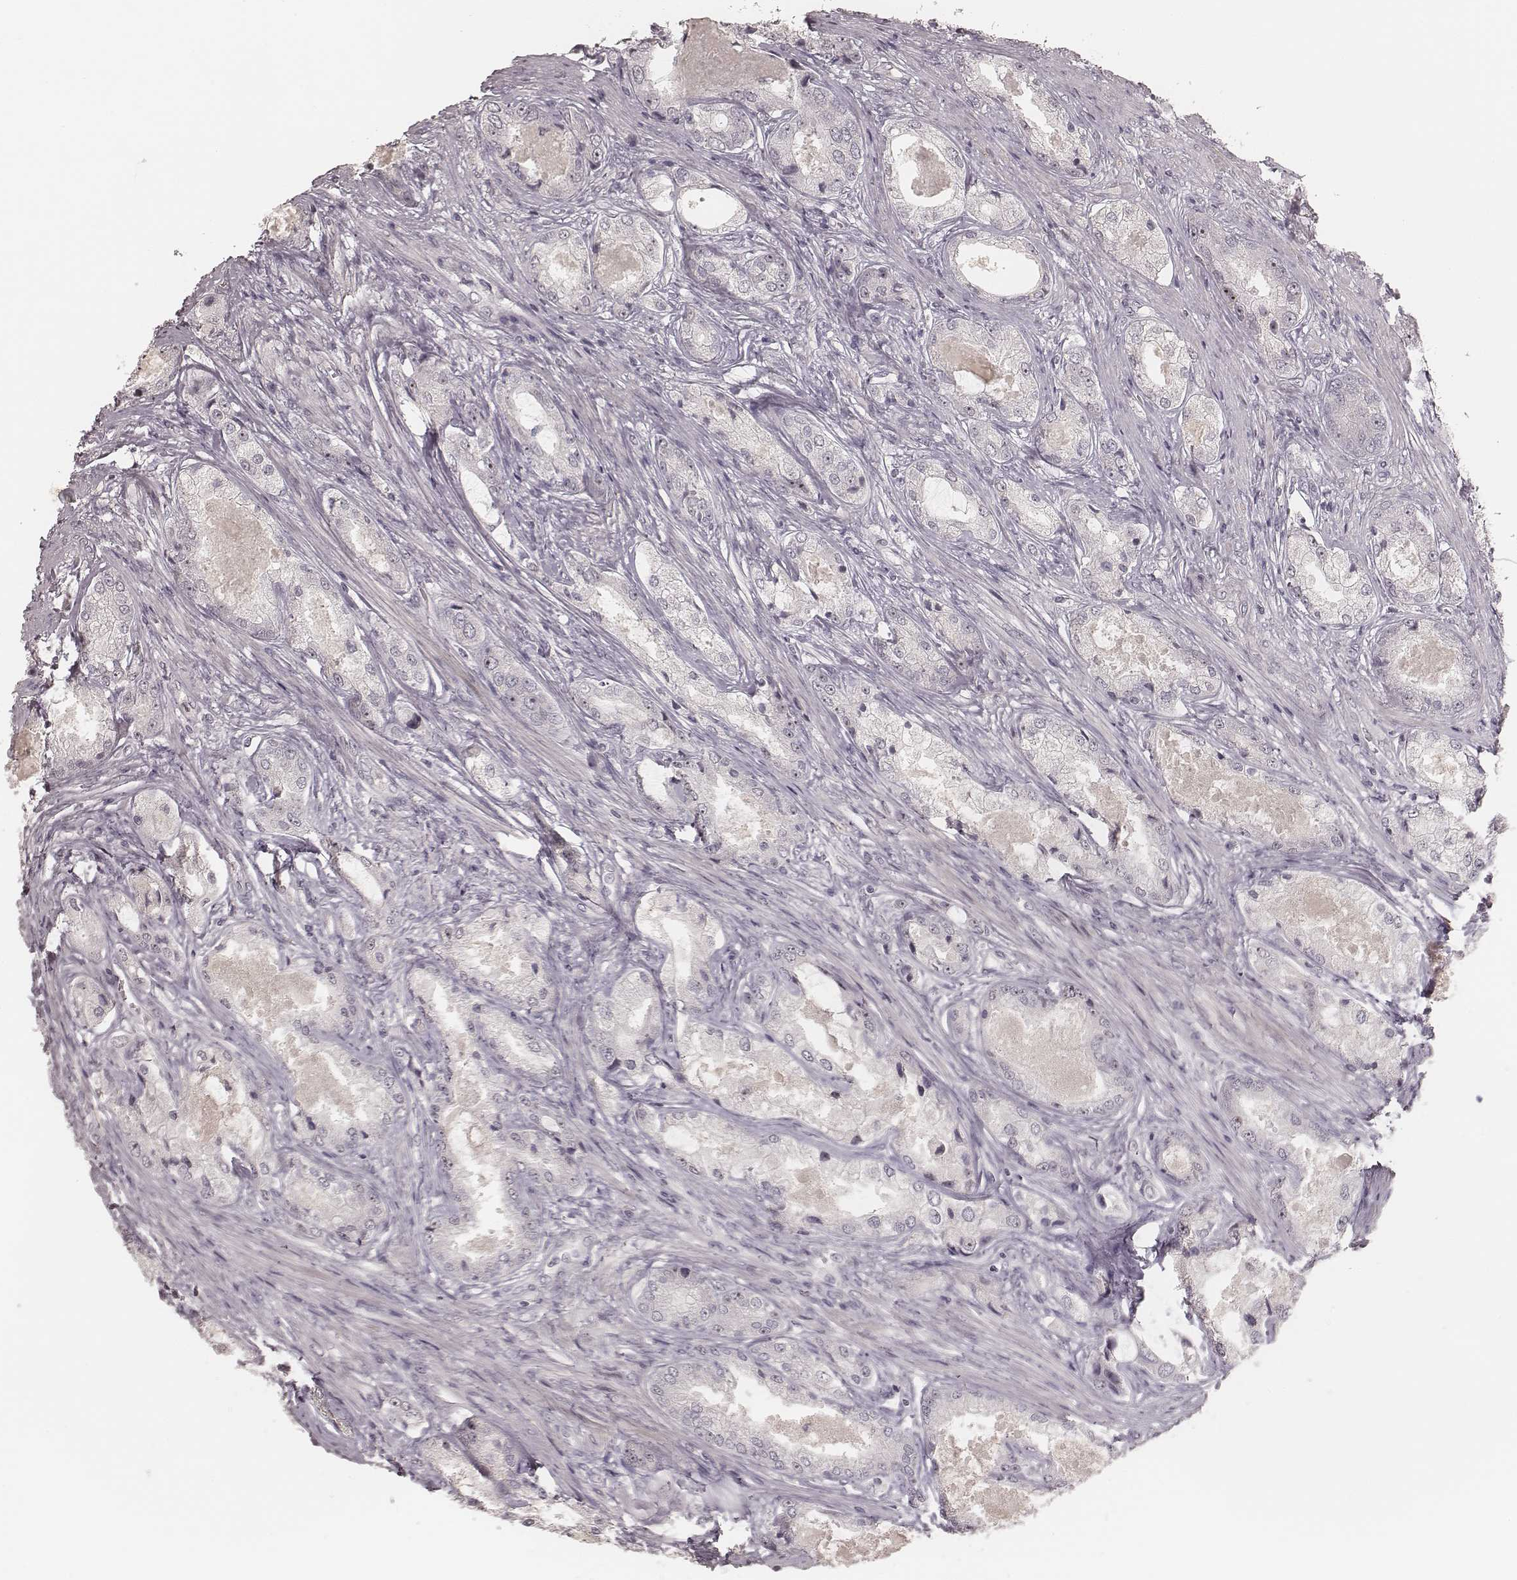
{"staining": {"intensity": "negative", "quantity": "none", "location": "none"}, "tissue": "prostate cancer", "cell_type": "Tumor cells", "image_type": "cancer", "snomed": [{"axis": "morphology", "description": "Adenocarcinoma, Low grade"}, {"axis": "topography", "description": "Prostate"}], "caption": "Photomicrograph shows no significant protein positivity in tumor cells of prostate cancer.", "gene": "MADCAM1", "patient": {"sex": "male", "age": 68}}